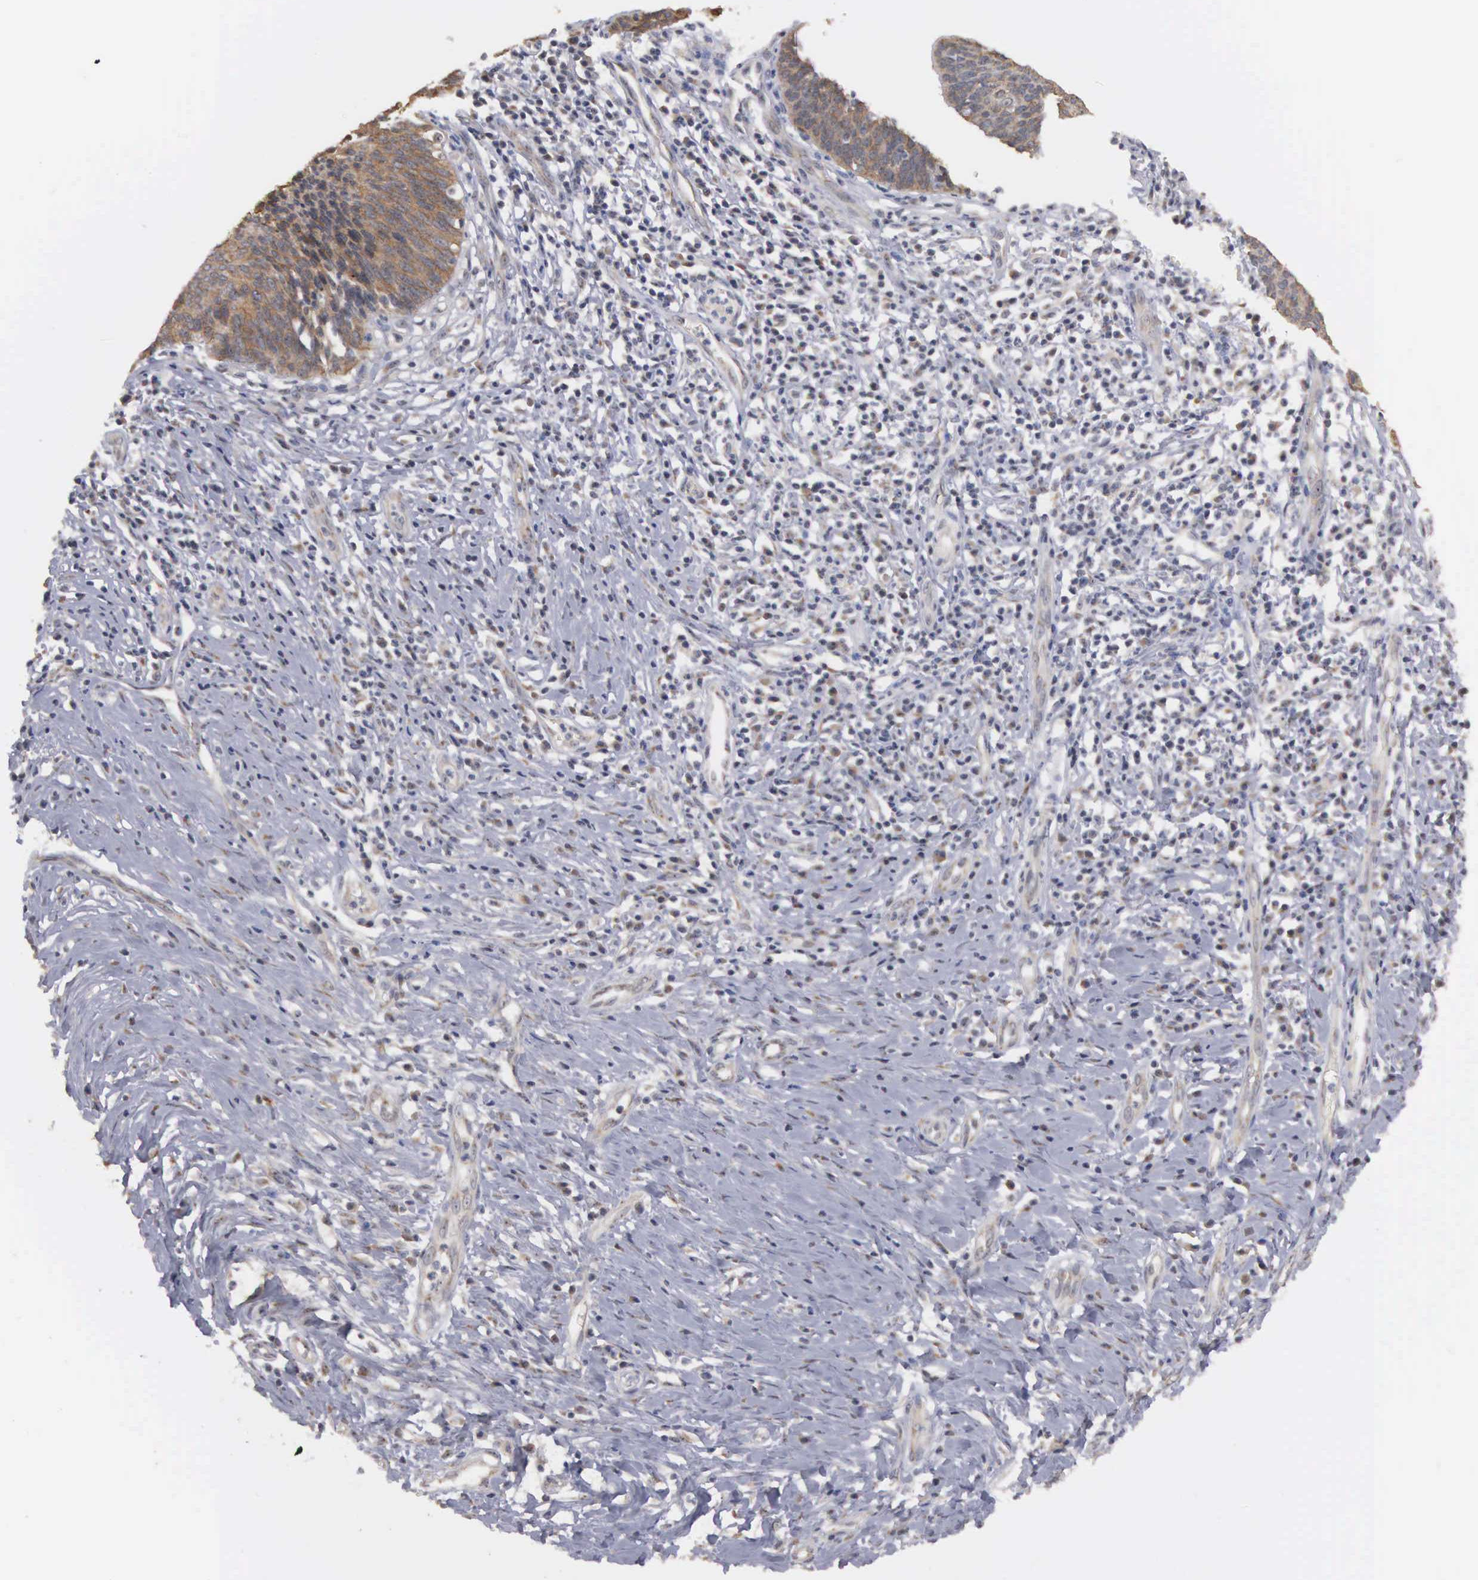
{"staining": {"intensity": "strong", "quantity": ">75%", "location": "cytoplasmic/membranous"}, "tissue": "cervical cancer", "cell_type": "Tumor cells", "image_type": "cancer", "snomed": [{"axis": "morphology", "description": "Squamous cell carcinoma, NOS"}, {"axis": "topography", "description": "Cervix"}], "caption": "Squamous cell carcinoma (cervical) stained with a protein marker demonstrates strong staining in tumor cells.", "gene": "AMN", "patient": {"sex": "female", "age": 41}}